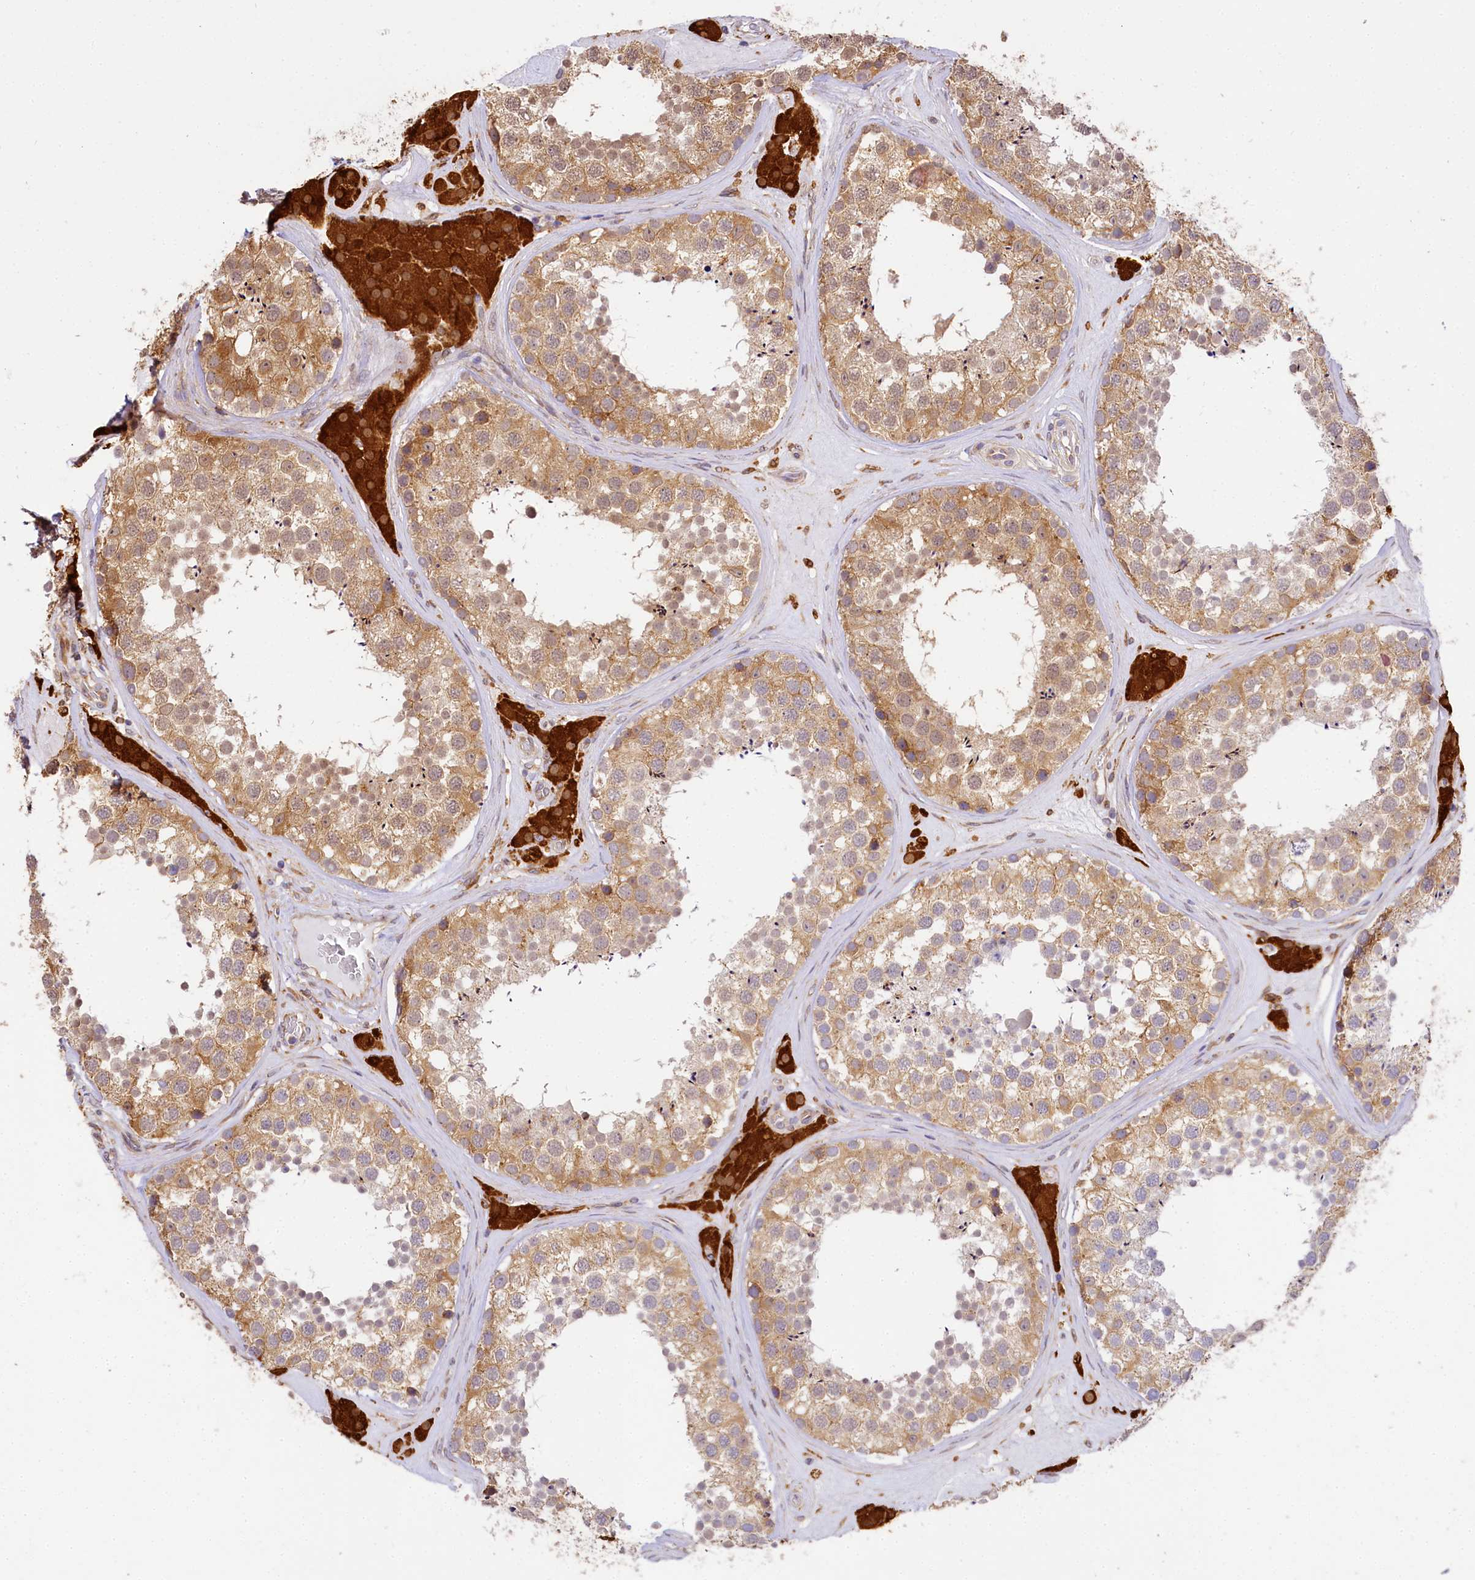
{"staining": {"intensity": "moderate", "quantity": ">75%", "location": "cytoplasmic/membranous"}, "tissue": "testis", "cell_type": "Cells in seminiferous ducts", "image_type": "normal", "snomed": [{"axis": "morphology", "description": "Normal tissue, NOS"}, {"axis": "topography", "description": "Testis"}], "caption": "About >75% of cells in seminiferous ducts in benign human testis show moderate cytoplasmic/membranous protein expression as visualized by brown immunohistochemical staining.", "gene": "PPIP5K2", "patient": {"sex": "male", "age": 46}}